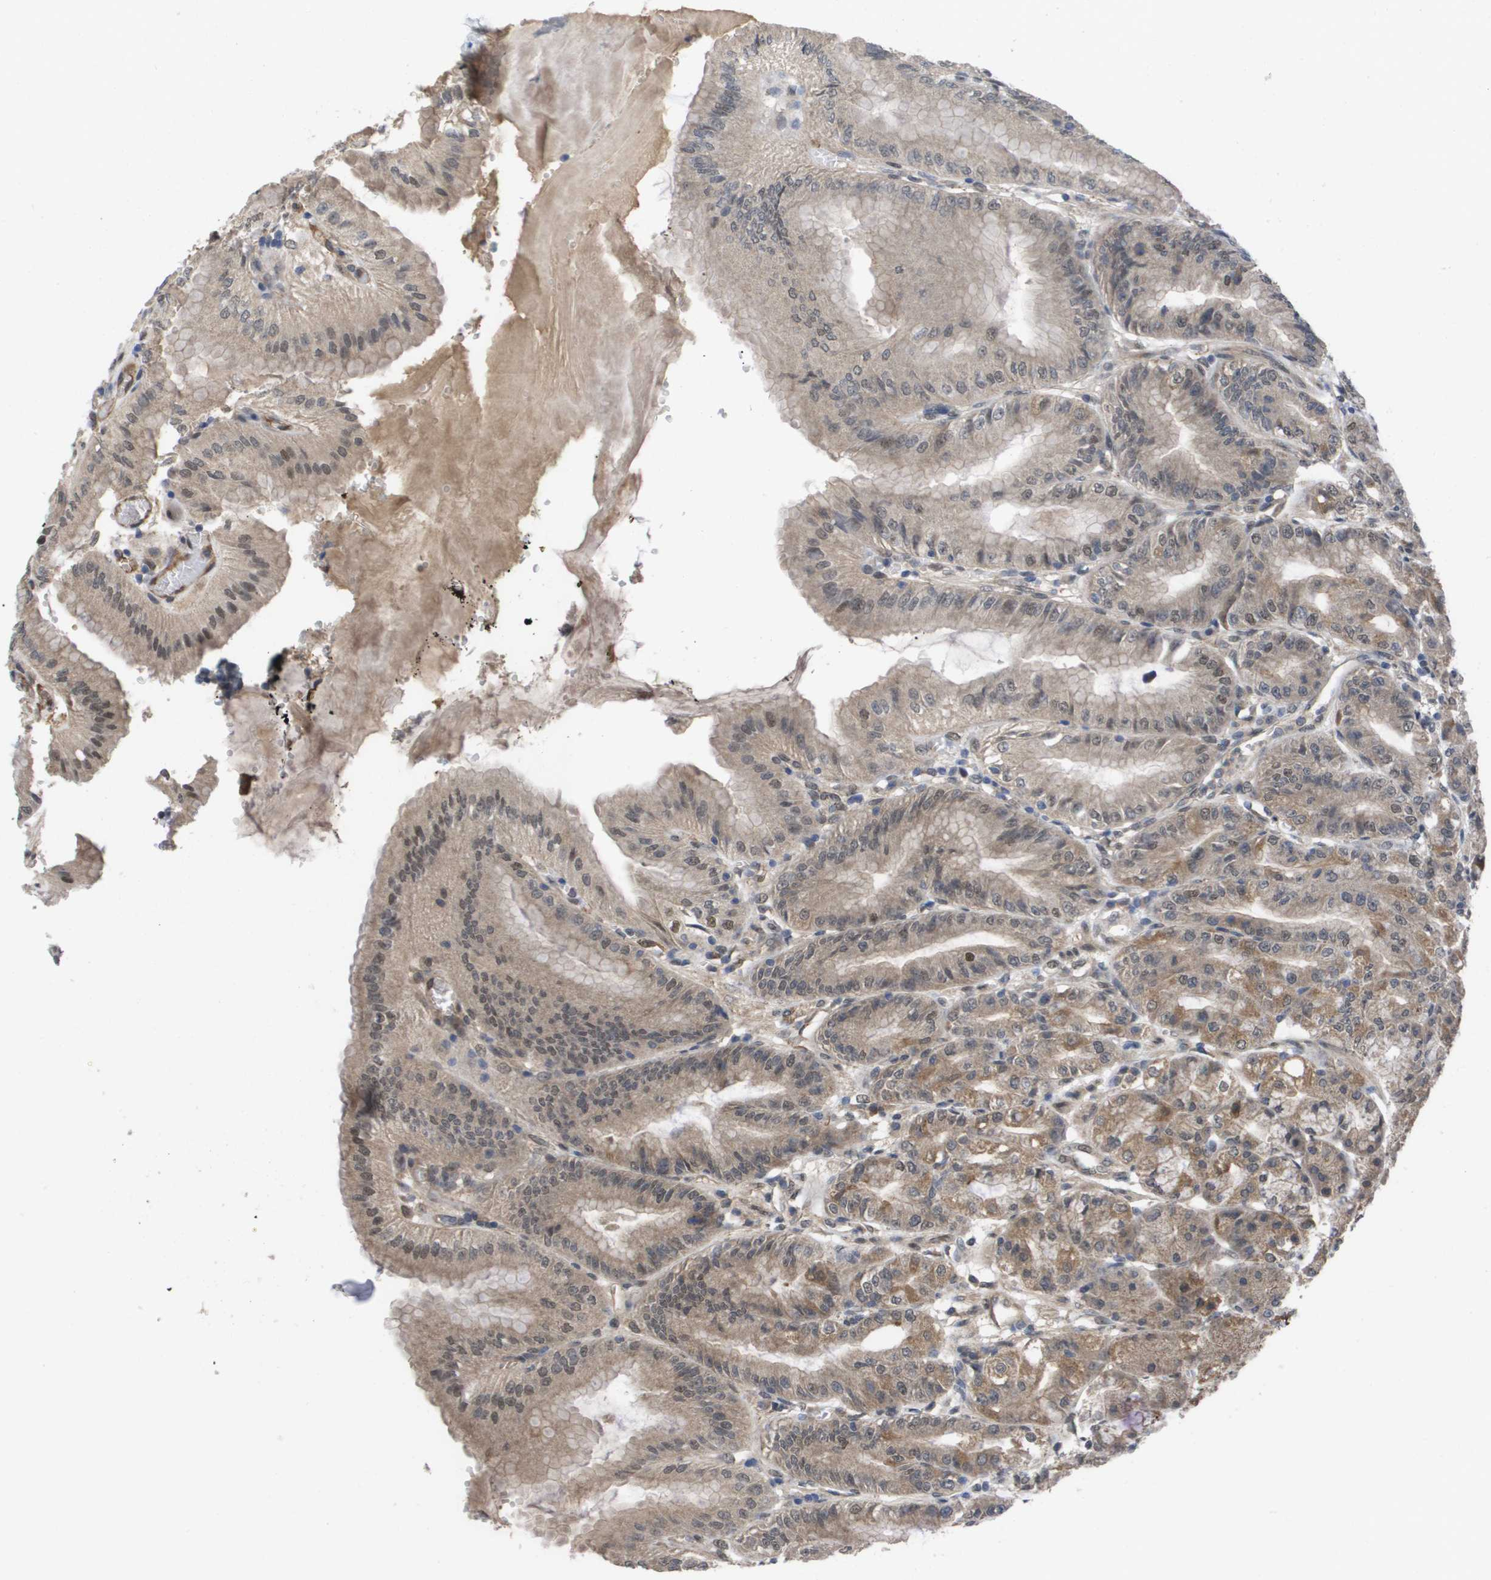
{"staining": {"intensity": "moderate", "quantity": ">75%", "location": "cytoplasmic/membranous"}, "tissue": "stomach", "cell_type": "Glandular cells", "image_type": "normal", "snomed": [{"axis": "morphology", "description": "Normal tissue, NOS"}, {"axis": "topography", "description": "Stomach, lower"}], "caption": "Immunohistochemical staining of normal stomach shows moderate cytoplasmic/membranous protein expression in about >75% of glandular cells. (IHC, brightfield microscopy, high magnification).", "gene": "AMBRA1", "patient": {"sex": "male", "age": 71}}